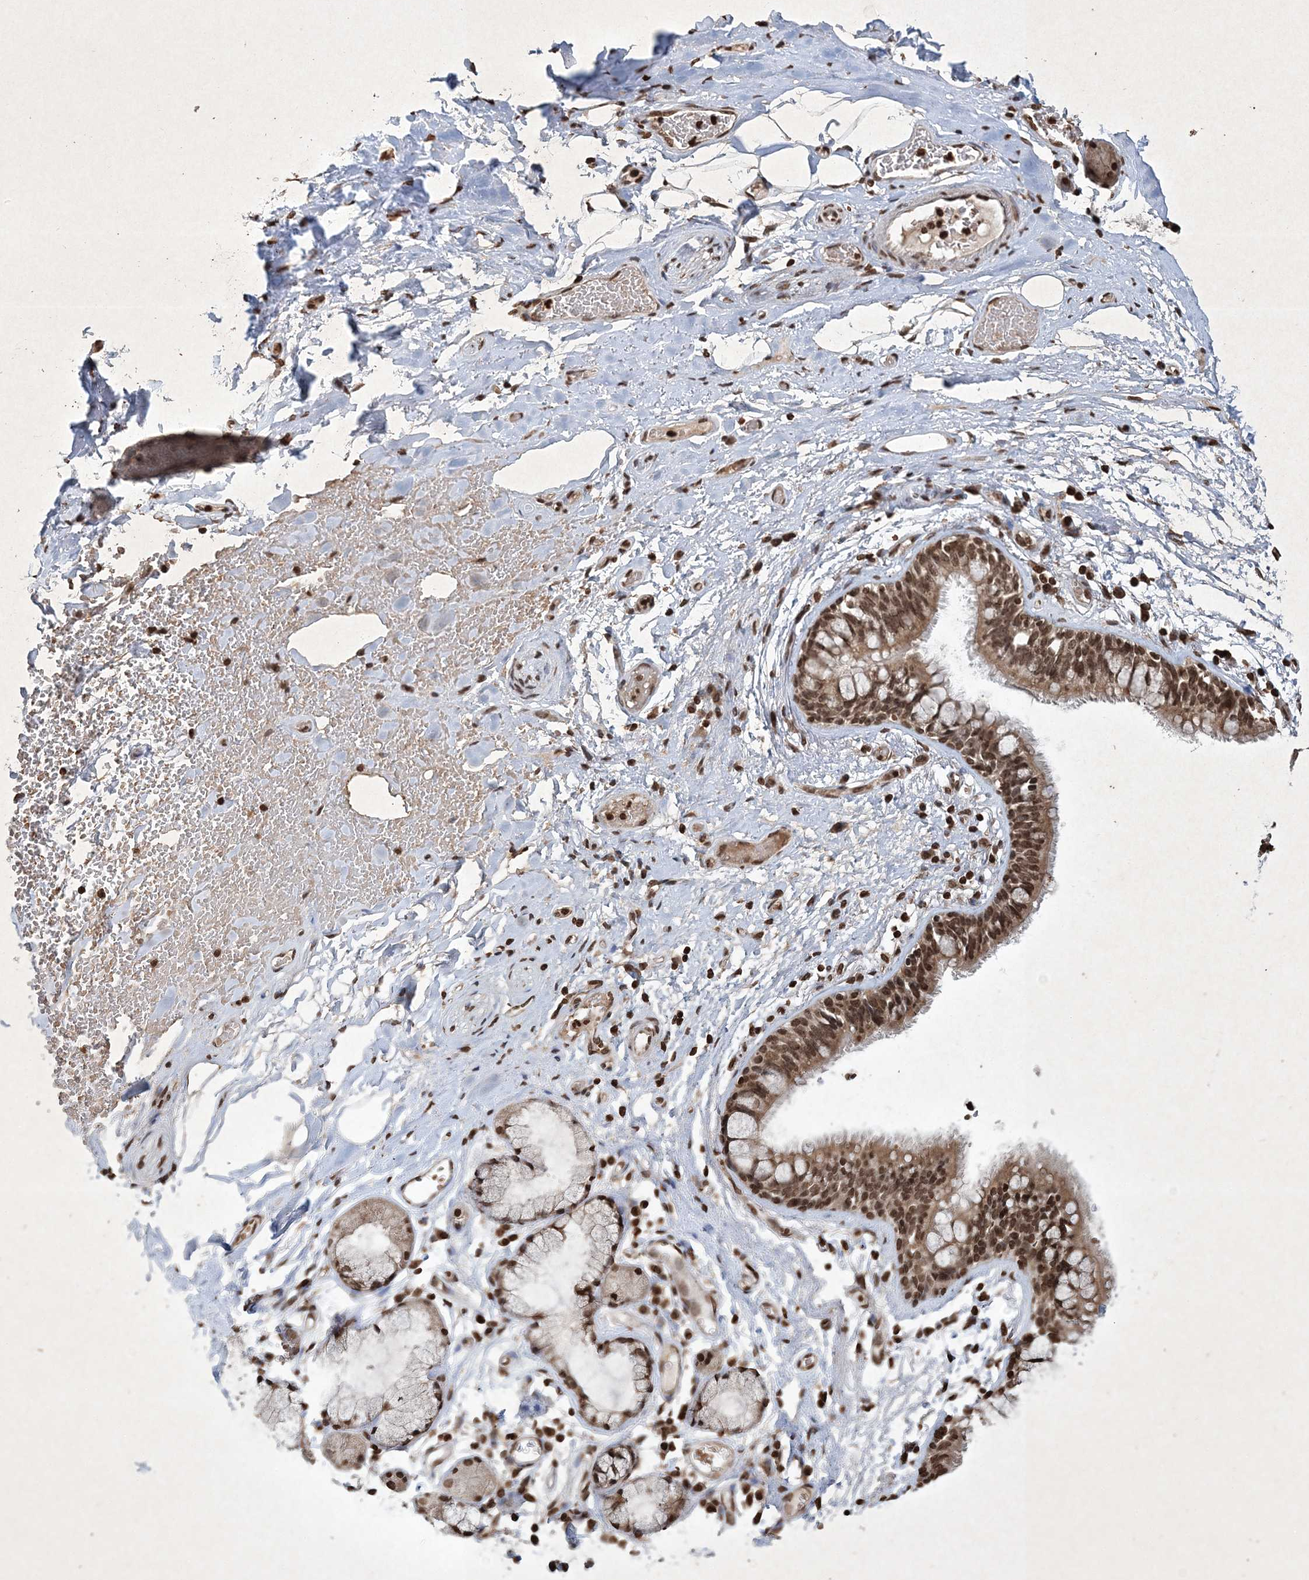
{"staining": {"intensity": "strong", "quantity": ">75%", "location": "nuclear"}, "tissue": "adipose tissue", "cell_type": "Adipocytes", "image_type": "normal", "snomed": [{"axis": "morphology", "description": "Normal tissue, NOS"}, {"axis": "topography", "description": "Cartilage tissue"}, {"axis": "topography", "description": "Bronchus"}], "caption": "A brown stain labels strong nuclear positivity of a protein in adipocytes of unremarkable adipose tissue.", "gene": "NEDD9", "patient": {"sex": "female", "age": 73}}